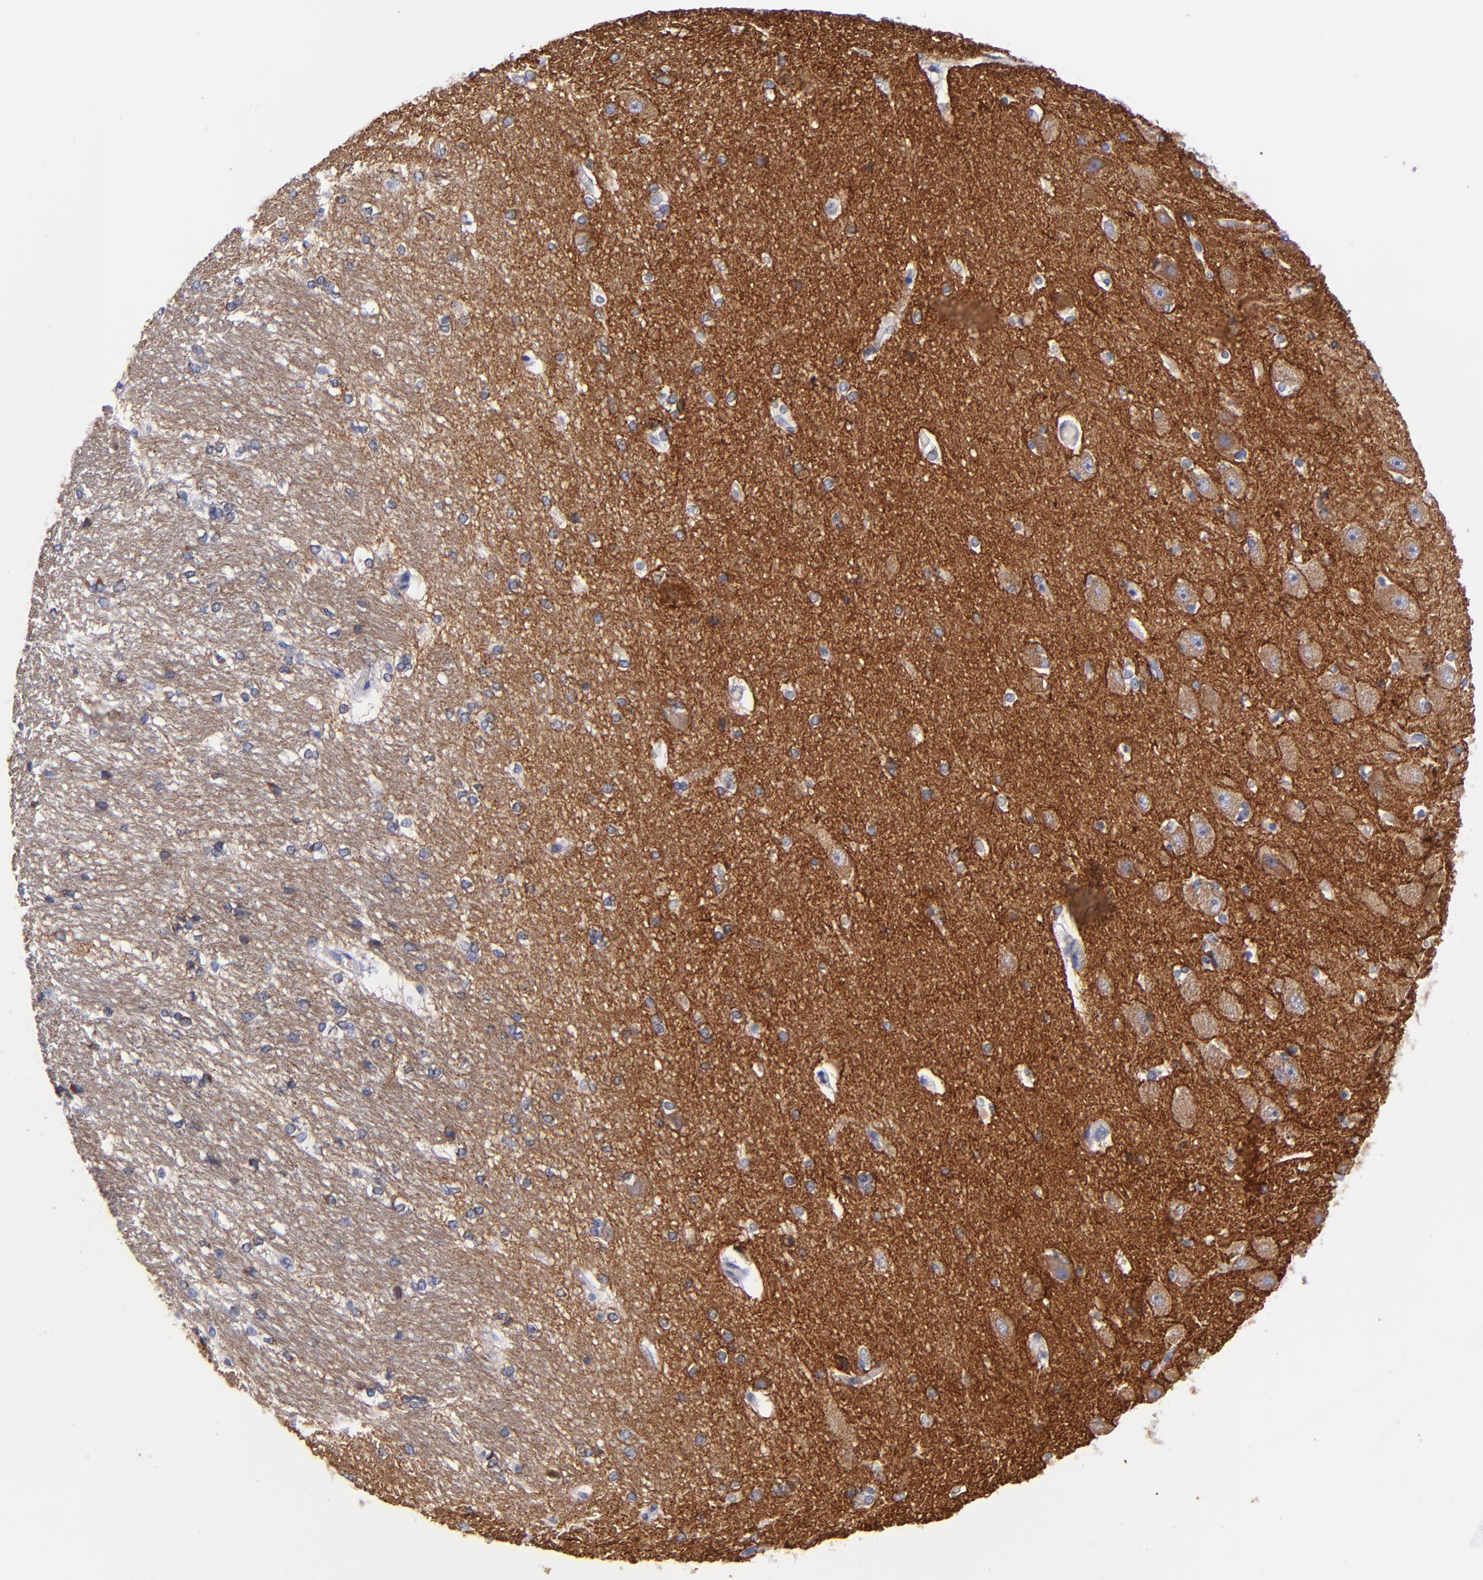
{"staining": {"intensity": "negative", "quantity": "none", "location": "none"}, "tissue": "hippocampus", "cell_type": "Glial cells", "image_type": "normal", "snomed": [{"axis": "morphology", "description": "Normal tissue, NOS"}, {"axis": "topography", "description": "Hippocampus"}], "caption": "Protein analysis of benign hippocampus displays no significant expression in glial cells.", "gene": "CNTNAP2", "patient": {"sex": "female", "age": 19}}